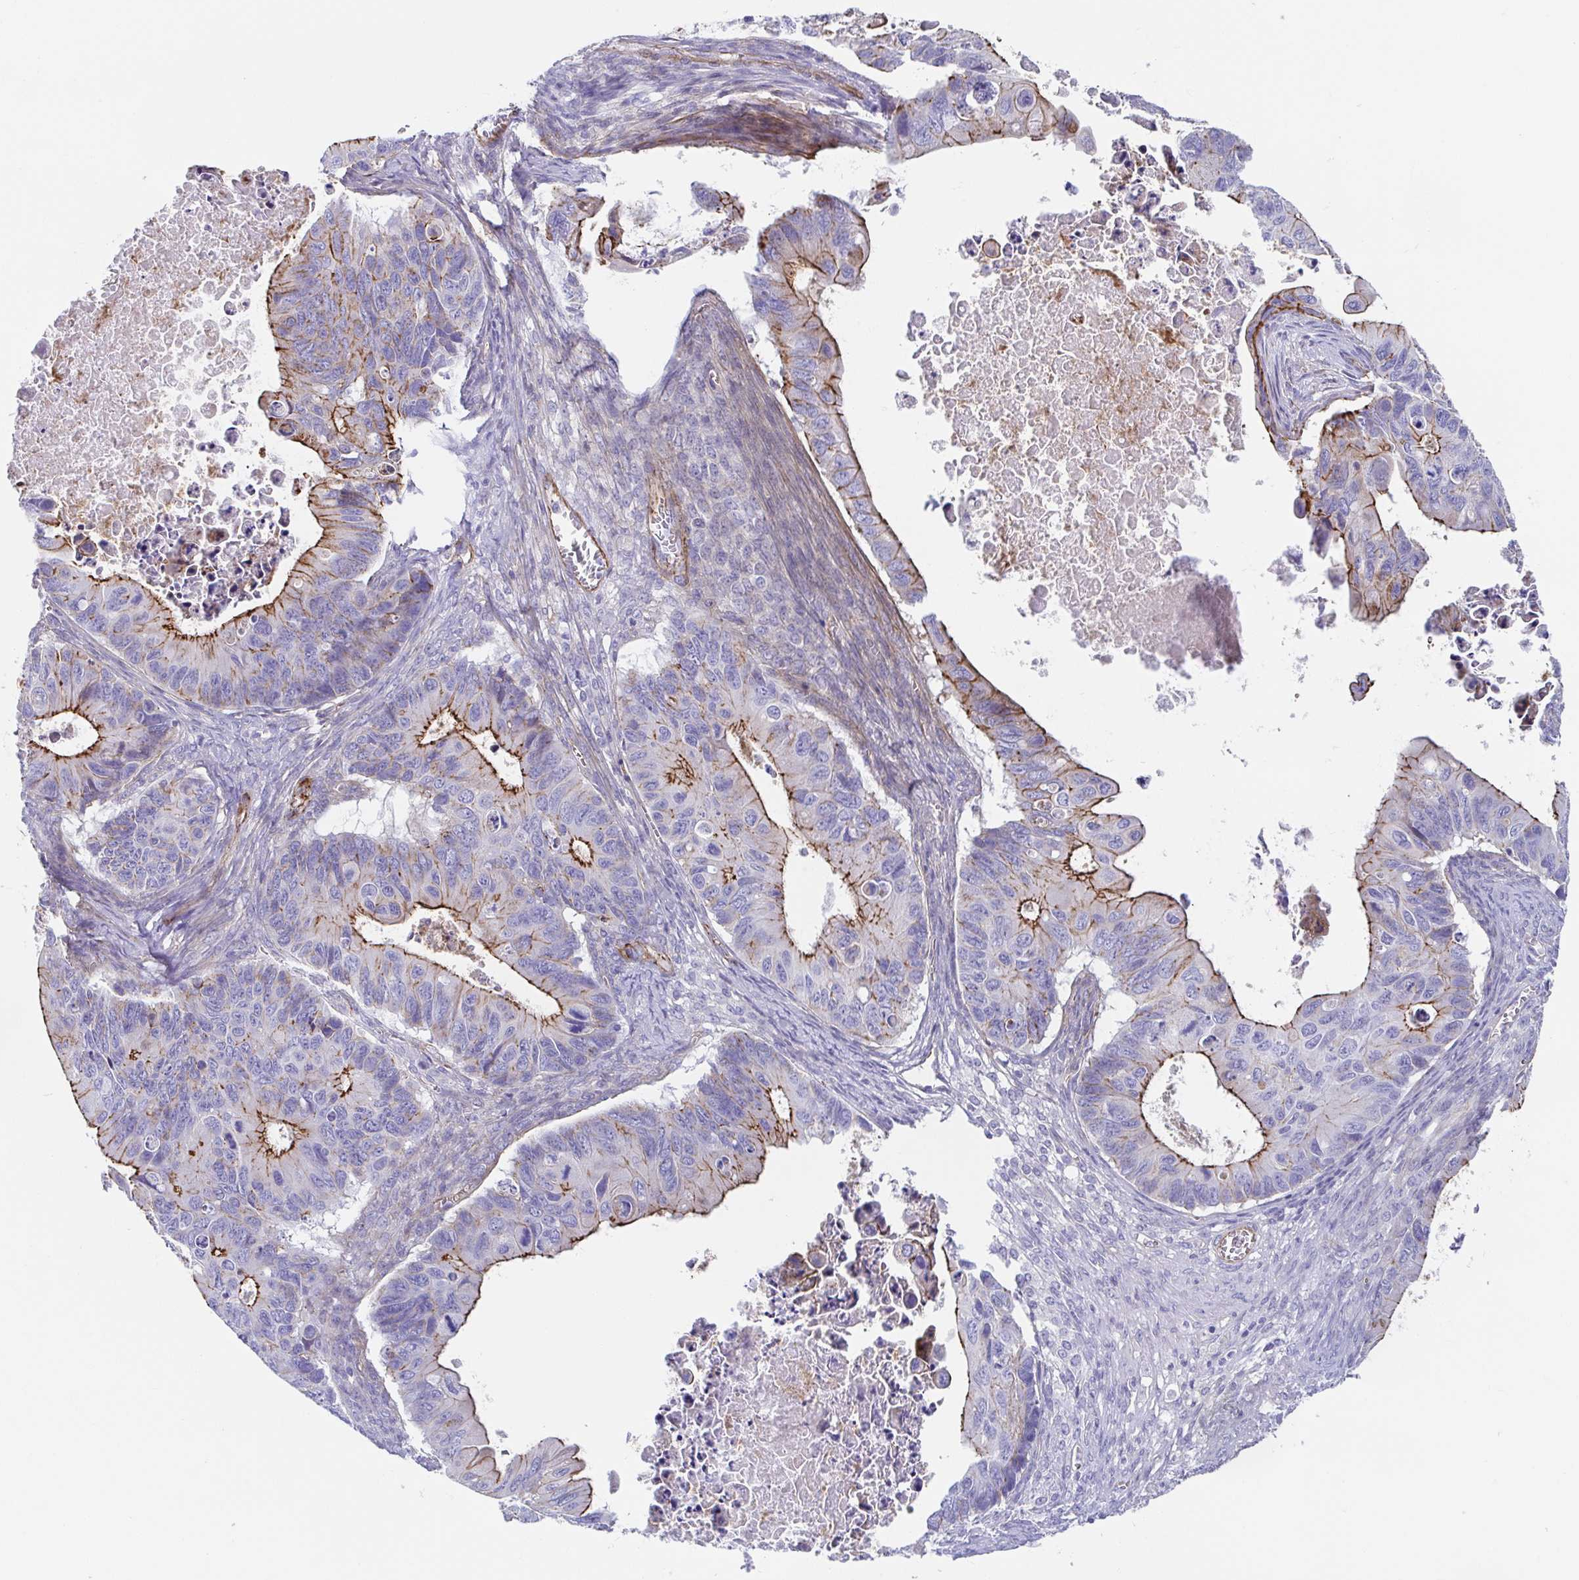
{"staining": {"intensity": "moderate", "quantity": "25%-75%", "location": "cytoplasmic/membranous"}, "tissue": "ovarian cancer", "cell_type": "Tumor cells", "image_type": "cancer", "snomed": [{"axis": "morphology", "description": "Cystadenocarcinoma, mucinous, NOS"}, {"axis": "topography", "description": "Ovary"}], "caption": "Moderate cytoplasmic/membranous protein positivity is appreciated in about 25%-75% of tumor cells in ovarian cancer. (DAB = brown stain, brightfield microscopy at high magnification).", "gene": "TRAM2", "patient": {"sex": "female", "age": 64}}